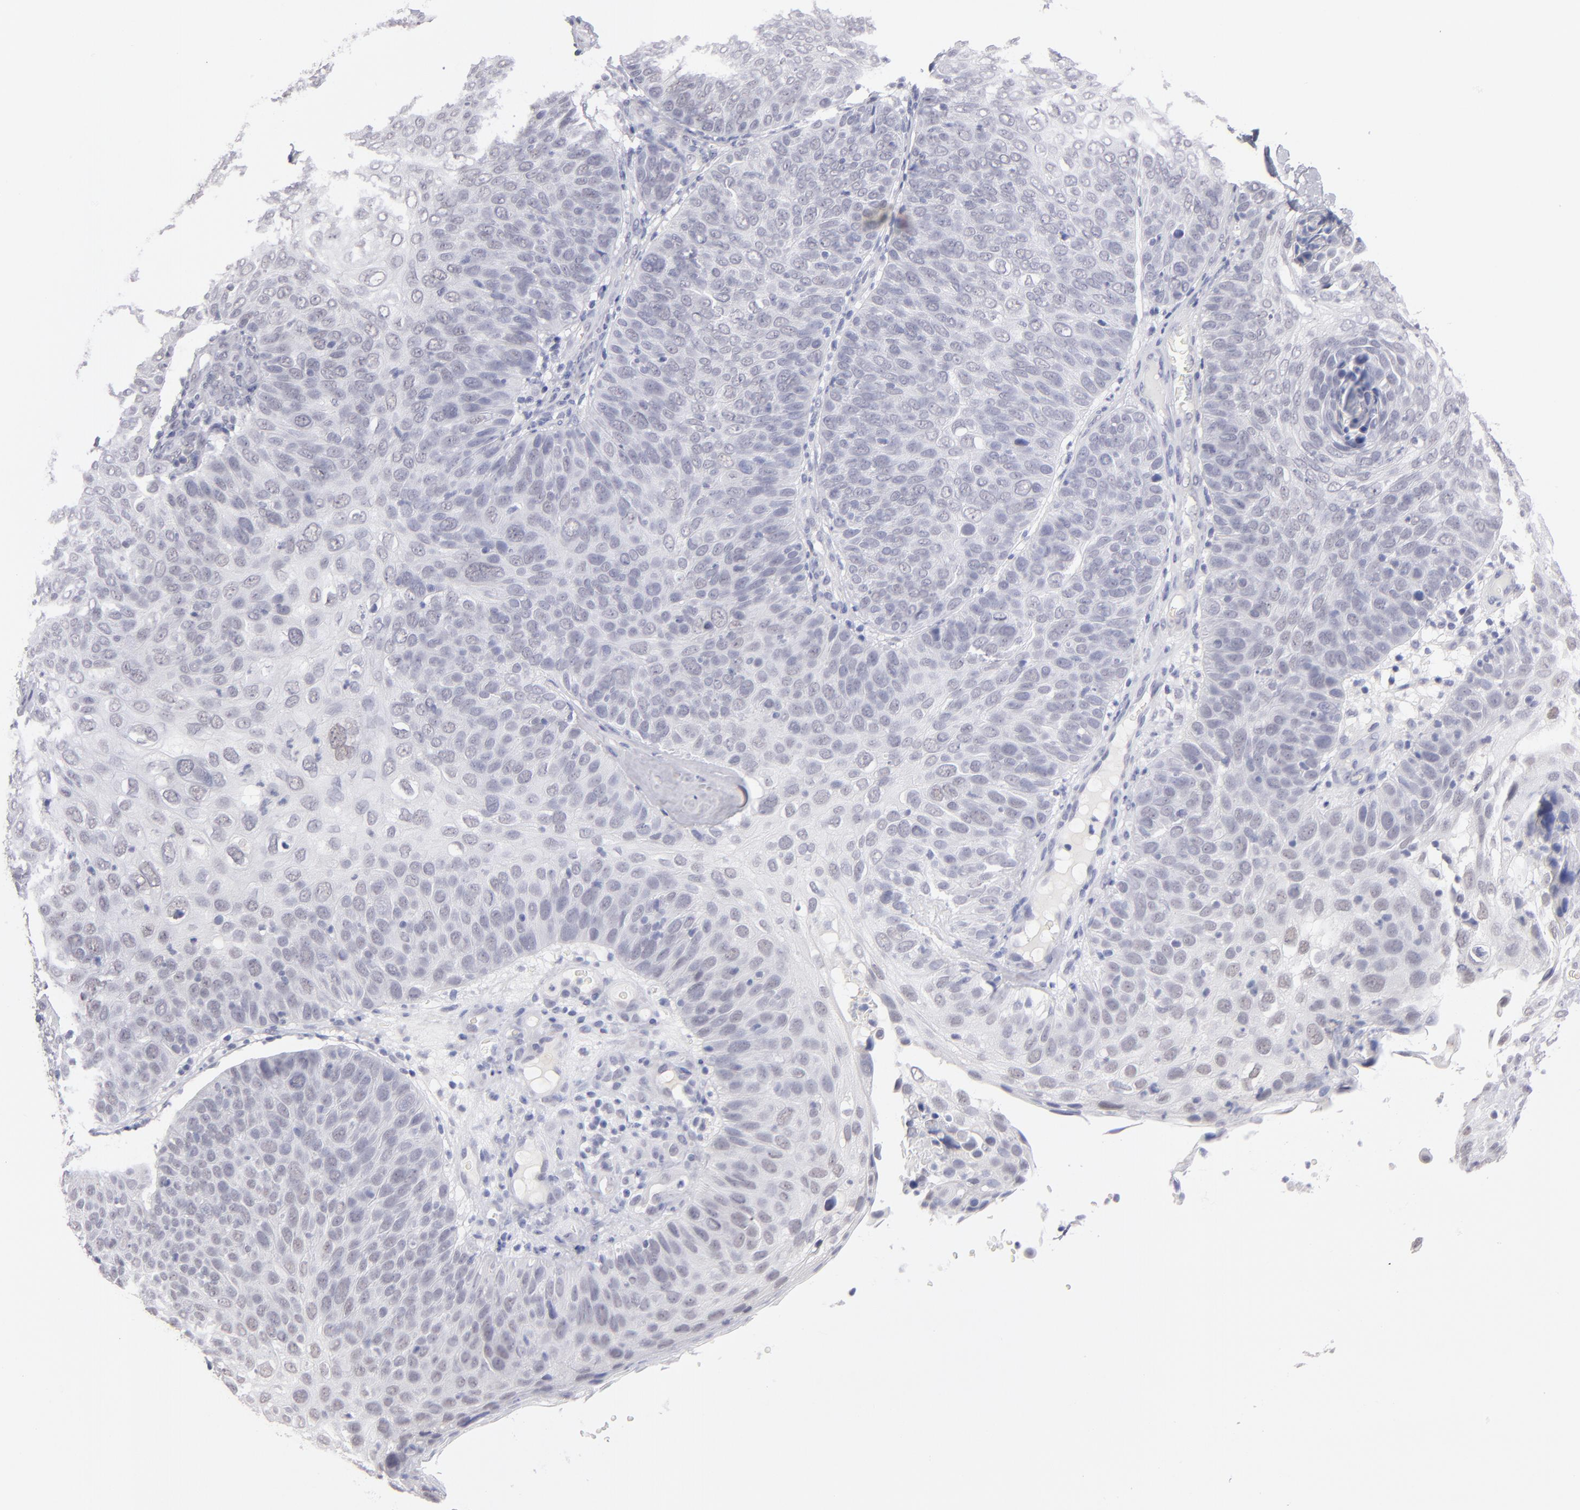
{"staining": {"intensity": "weak", "quantity": "25%-75%", "location": "nuclear"}, "tissue": "skin cancer", "cell_type": "Tumor cells", "image_type": "cancer", "snomed": [{"axis": "morphology", "description": "Squamous cell carcinoma, NOS"}, {"axis": "topography", "description": "Skin"}], "caption": "This image reveals skin squamous cell carcinoma stained with immunohistochemistry (IHC) to label a protein in brown. The nuclear of tumor cells show weak positivity for the protein. Nuclei are counter-stained blue.", "gene": "TEX11", "patient": {"sex": "male", "age": 87}}